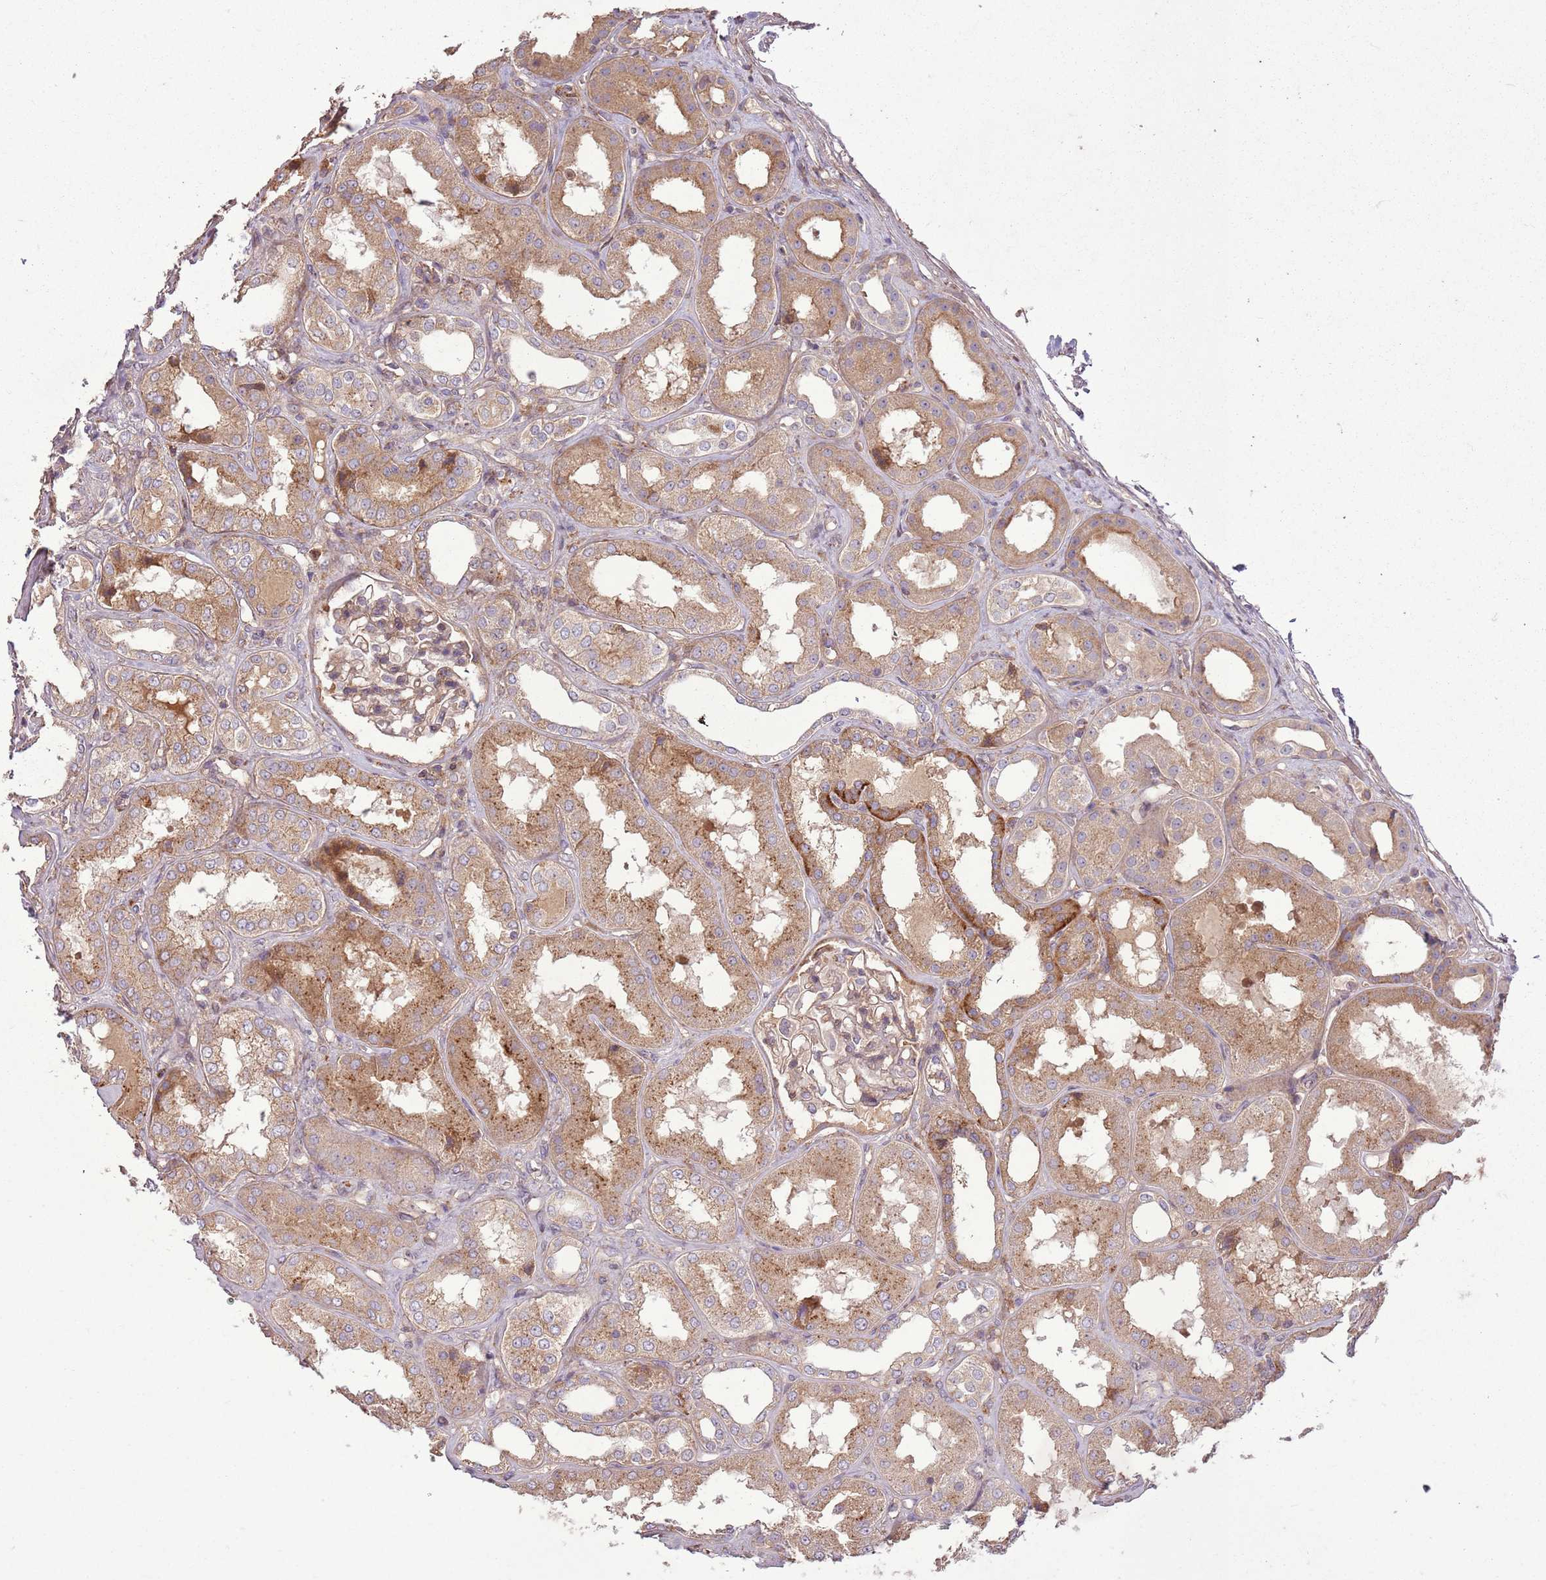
{"staining": {"intensity": "moderate", "quantity": ">75%", "location": "cytoplasmic/membranous"}, "tissue": "kidney", "cell_type": "Cells in glomeruli", "image_type": "normal", "snomed": [{"axis": "morphology", "description": "Normal tissue, NOS"}, {"axis": "topography", "description": "Kidney"}], "caption": "Cells in glomeruli demonstrate medium levels of moderate cytoplasmic/membranous positivity in approximately >75% of cells in unremarkable human kidney. (IHC, brightfield microscopy, high magnification).", "gene": "ANKRD24", "patient": {"sex": "female", "age": 56}}